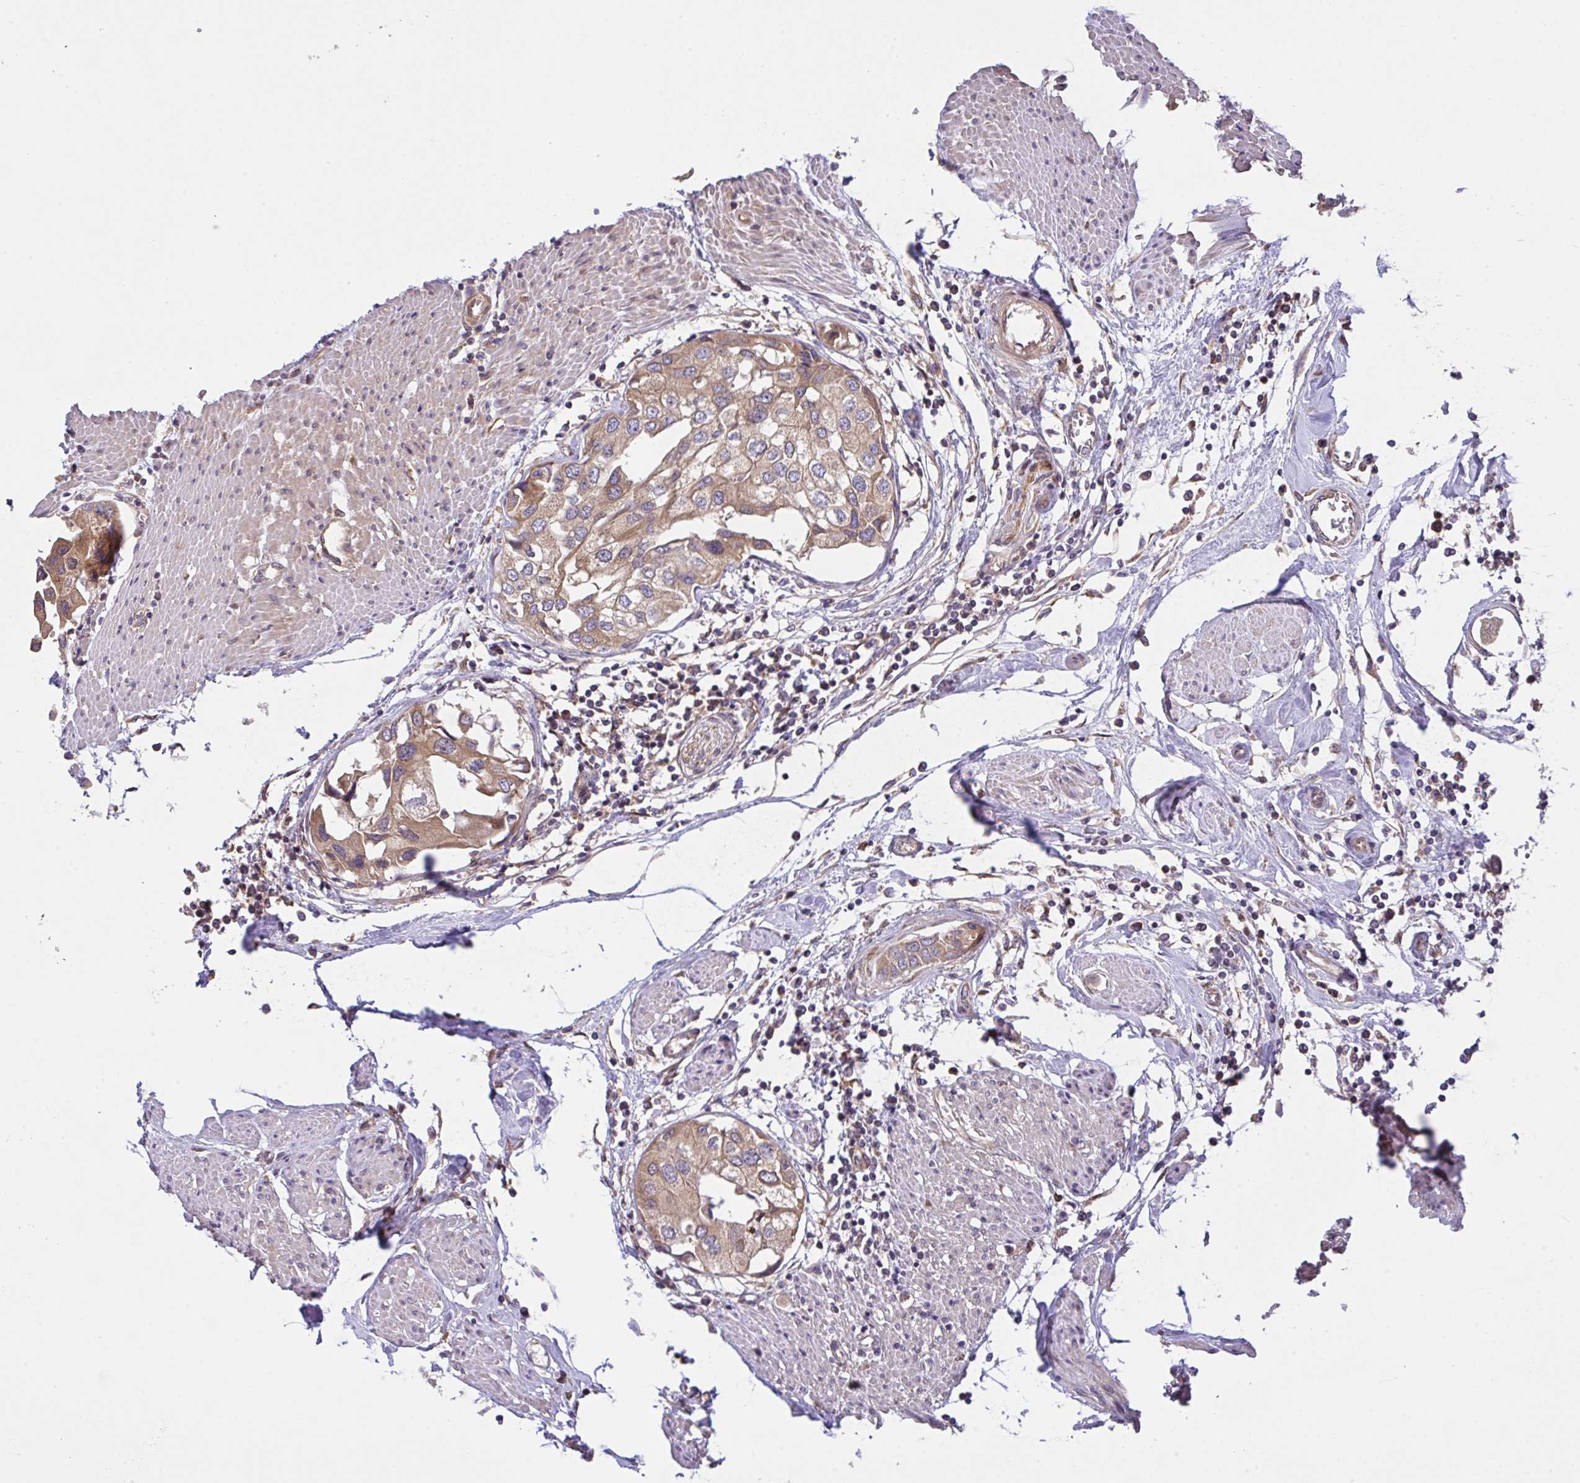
{"staining": {"intensity": "weak", "quantity": ">75%", "location": "cytoplasmic/membranous"}, "tissue": "urothelial cancer", "cell_type": "Tumor cells", "image_type": "cancer", "snomed": [{"axis": "morphology", "description": "Urothelial carcinoma, High grade"}, {"axis": "topography", "description": "Urinary bladder"}], "caption": "Immunohistochemistry (DAB (3,3'-diaminobenzidine)) staining of urothelial carcinoma (high-grade) displays weak cytoplasmic/membranous protein staining in approximately >75% of tumor cells.", "gene": "UBE4A", "patient": {"sex": "male", "age": 64}}